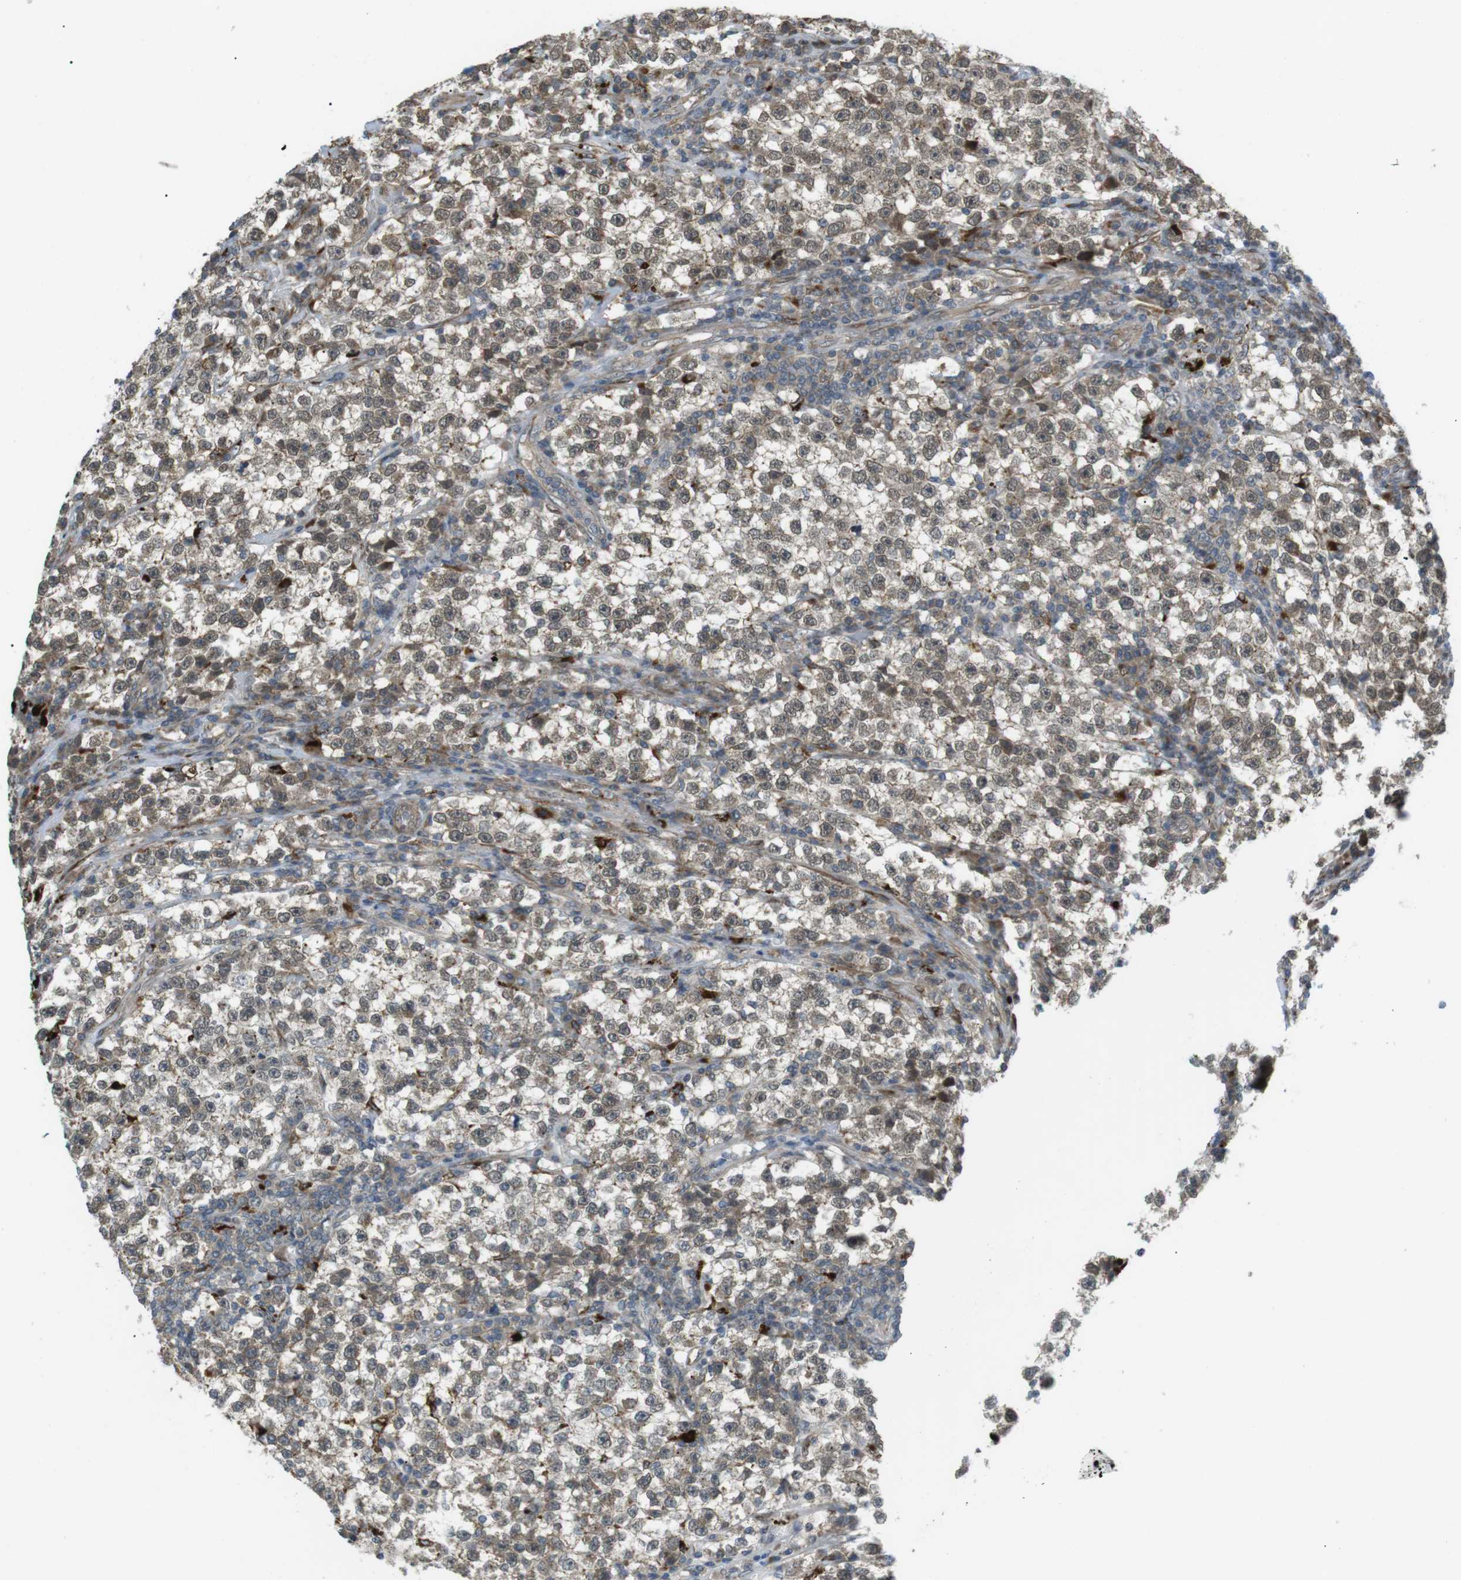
{"staining": {"intensity": "weak", "quantity": ">75%", "location": "cytoplasmic/membranous"}, "tissue": "testis cancer", "cell_type": "Tumor cells", "image_type": "cancer", "snomed": [{"axis": "morphology", "description": "Seminoma, NOS"}, {"axis": "topography", "description": "Testis"}], "caption": "Immunohistochemistry (IHC) (DAB (3,3'-diaminobenzidine)) staining of human testis seminoma shows weak cytoplasmic/membranous protein staining in about >75% of tumor cells.", "gene": "KANK2", "patient": {"sex": "male", "age": 22}}